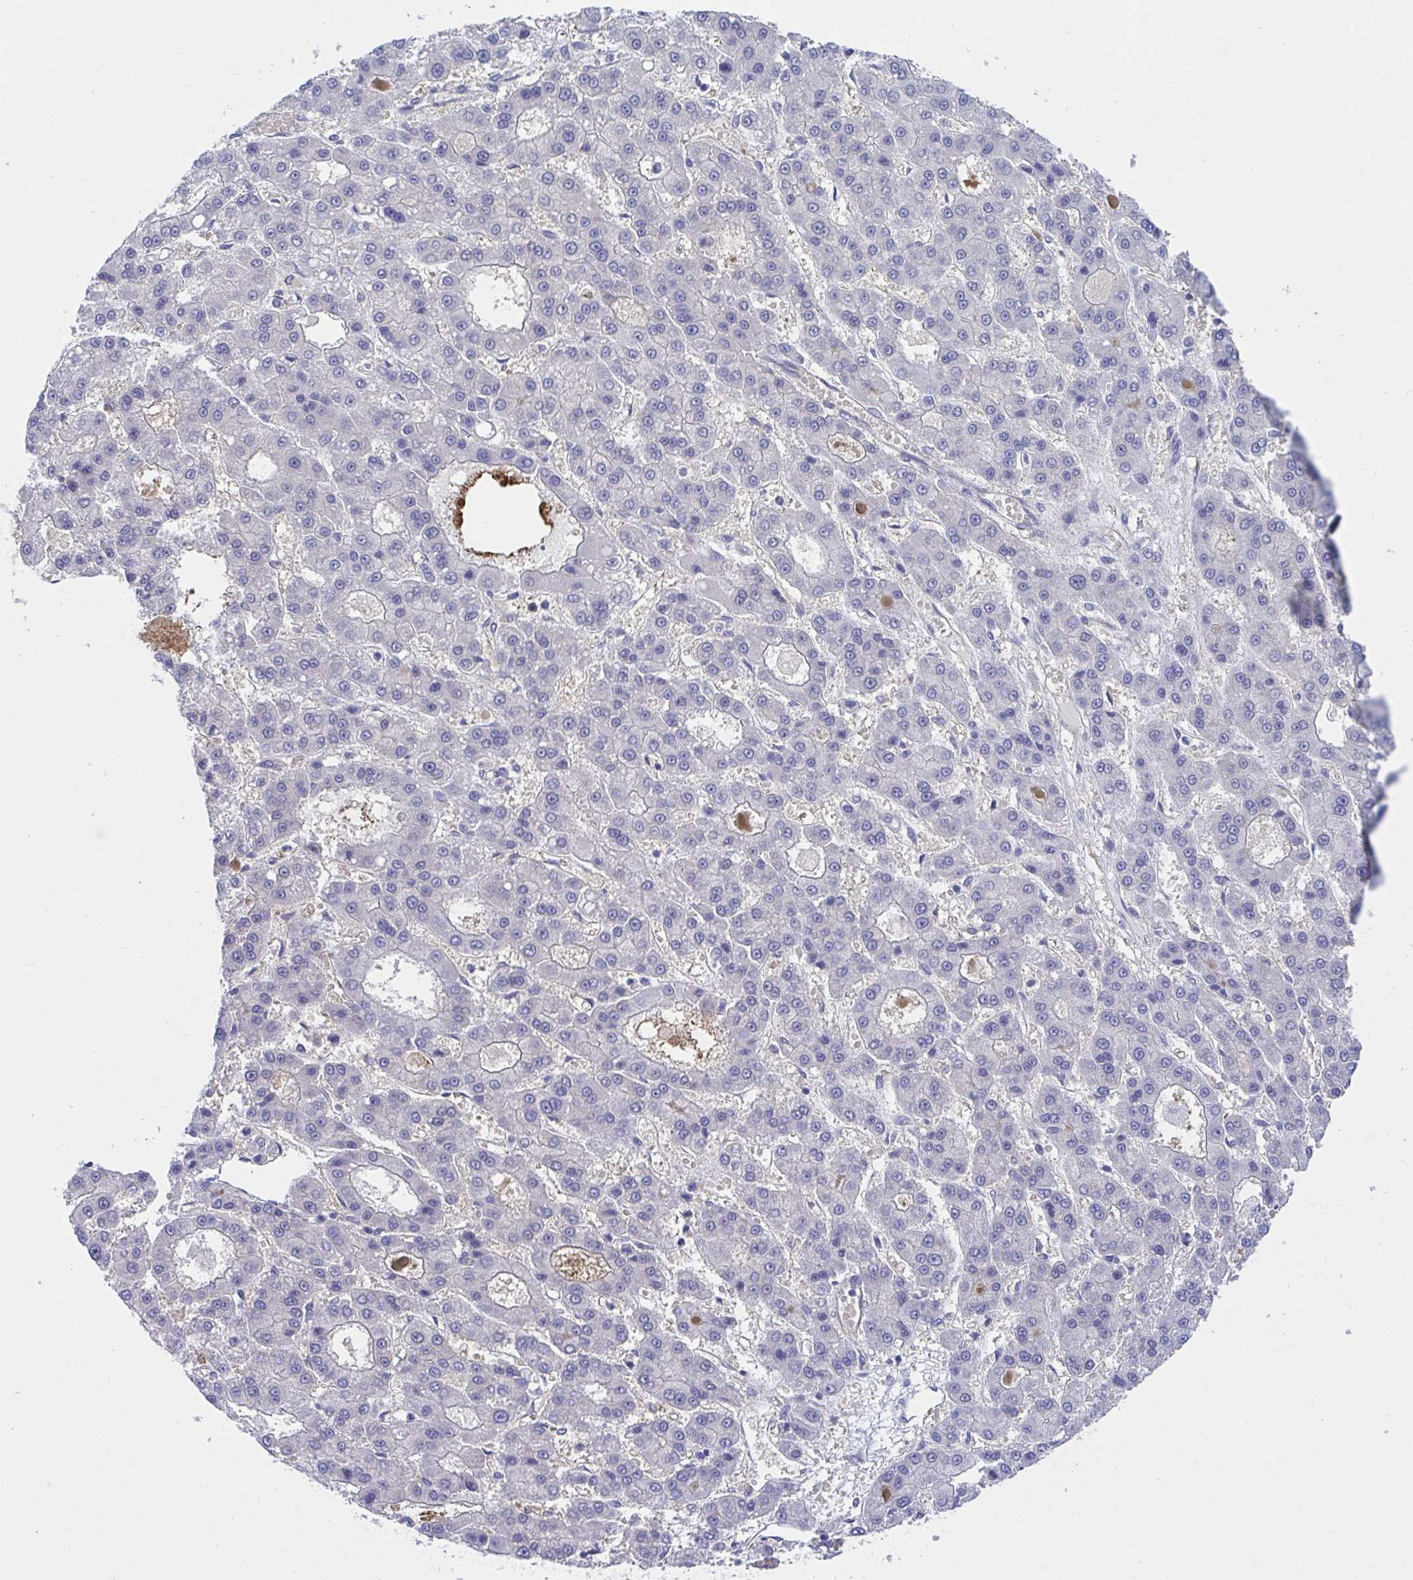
{"staining": {"intensity": "negative", "quantity": "none", "location": "none"}, "tissue": "liver cancer", "cell_type": "Tumor cells", "image_type": "cancer", "snomed": [{"axis": "morphology", "description": "Carcinoma, Hepatocellular, NOS"}, {"axis": "topography", "description": "Liver"}], "caption": "Tumor cells show no significant protein staining in liver cancer (hepatocellular carcinoma). (IHC, brightfield microscopy, high magnification).", "gene": "CENPQ", "patient": {"sex": "male", "age": 70}}